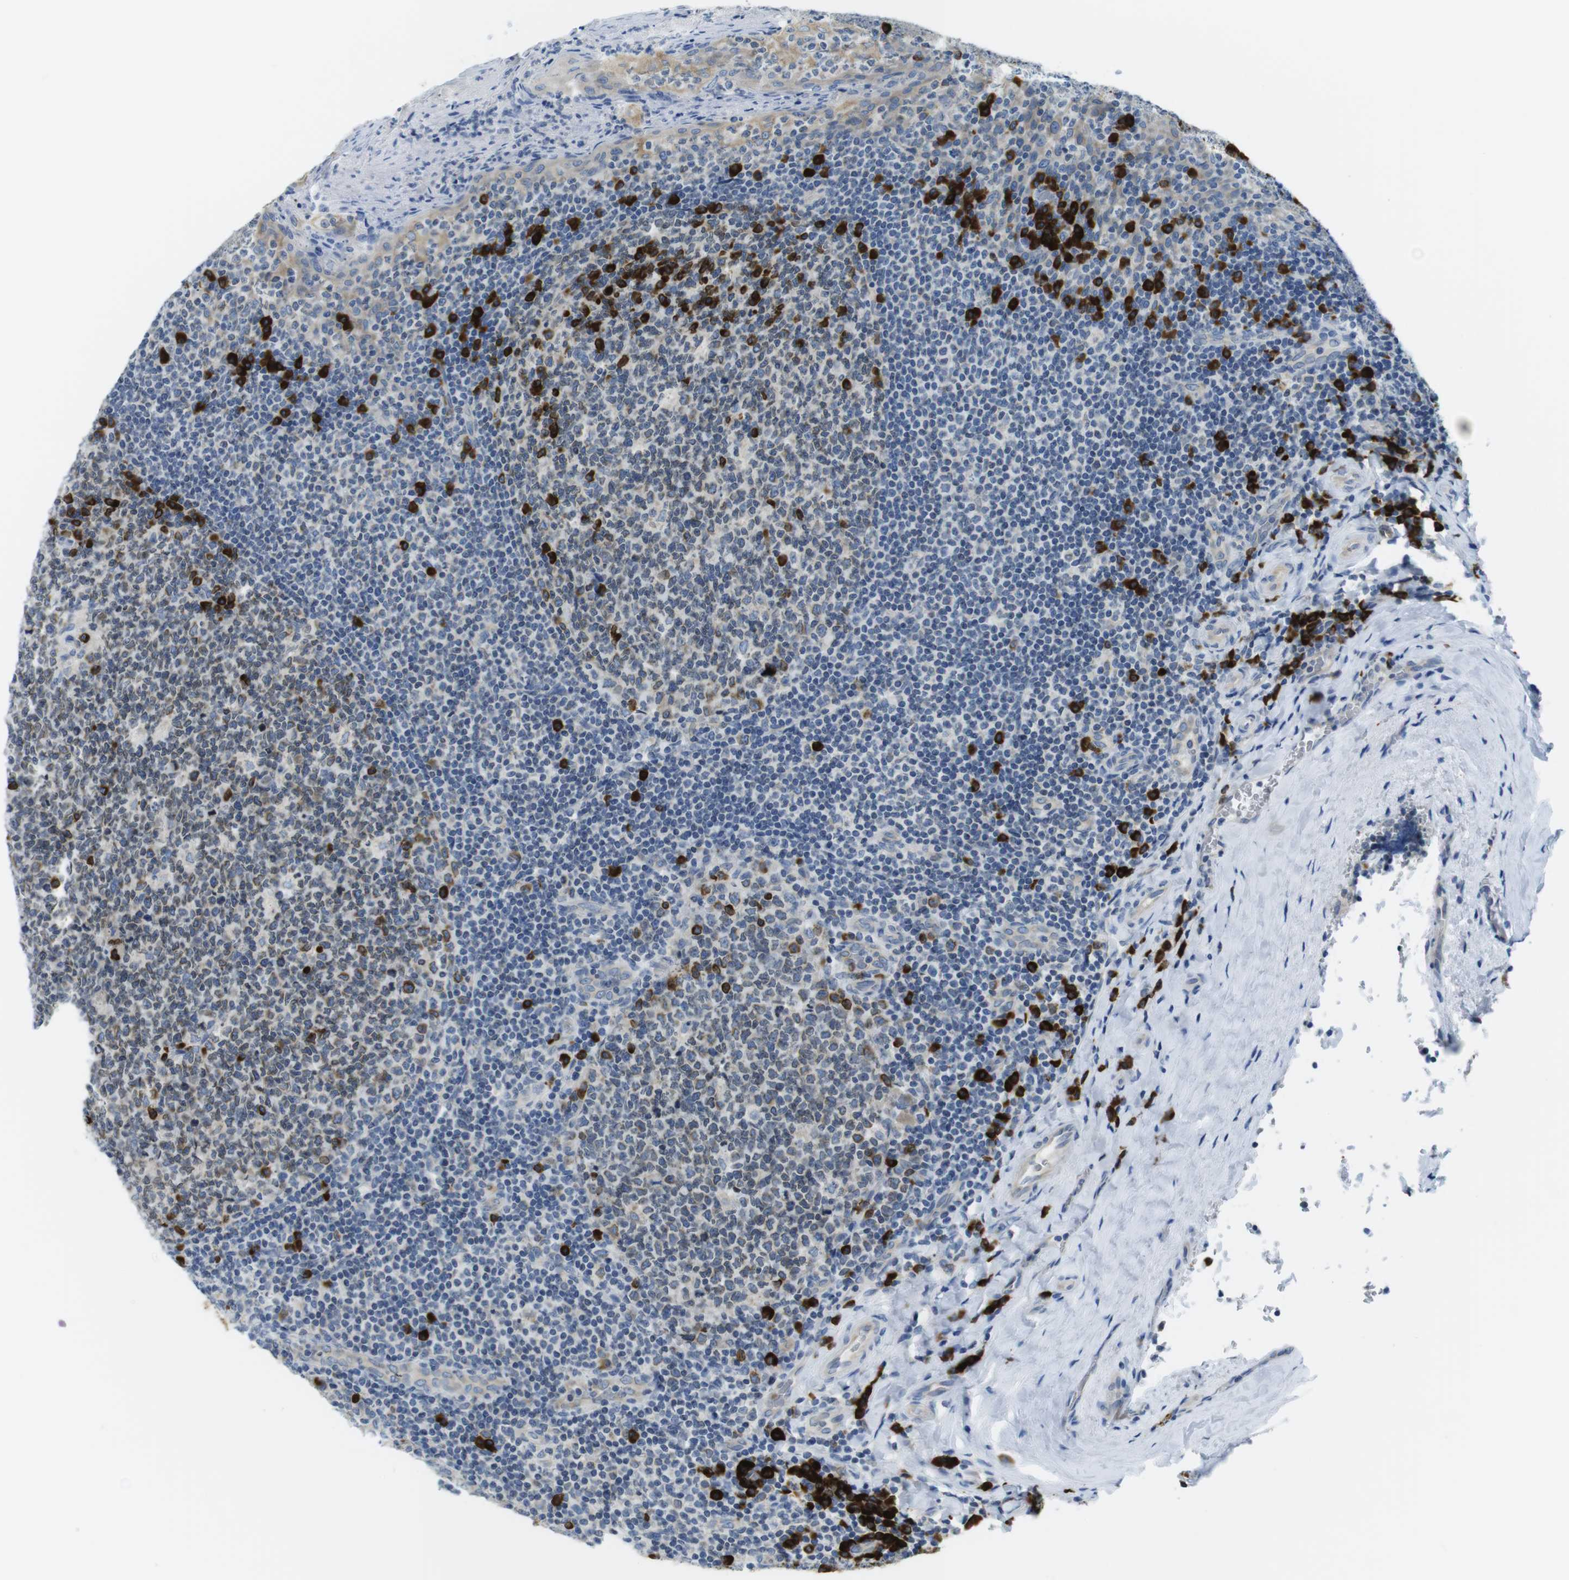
{"staining": {"intensity": "negative", "quantity": "none", "location": "none"}, "tissue": "tonsil", "cell_type": "Germinal center cells", "image_type": "normal", "snomed": [{"axis": "morphology", "description": "Normal tissue, NOS"}, {"axis": "topography", "description": "Tonsil"}], "caption": "This is a image of immunohistochemistry staining of unremarkable tonsil, which shows no expression in germinal center cells.", "gene": "CLPTM1L", "patient": {"sex": "male", "age": 17}}